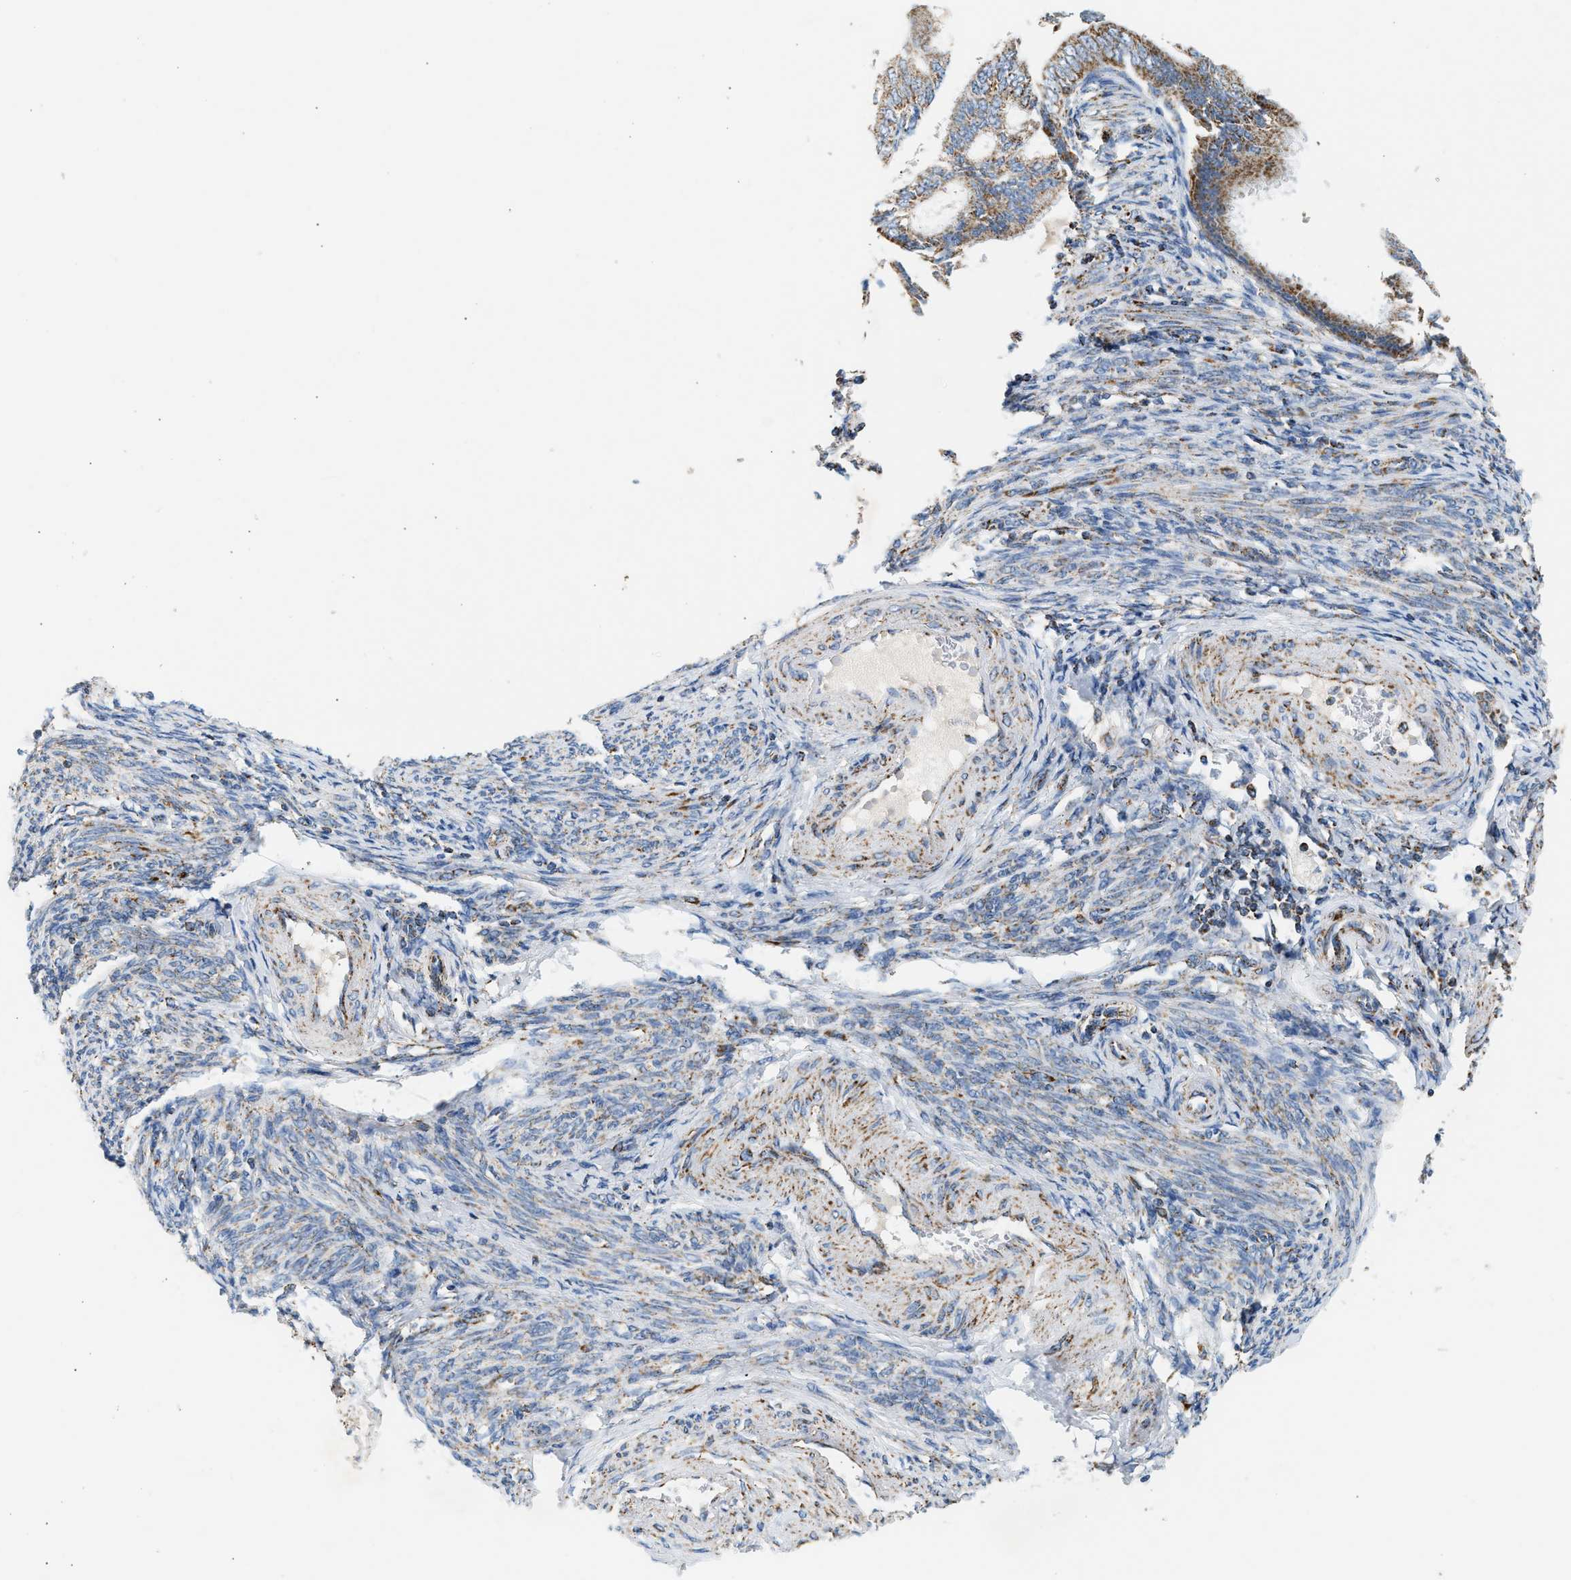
{"staining": {"intensity": "moderate", "quantity": ">75%", "location": "cytoplasmic/membranous"}, "tissue": "endometrial cancer", "cell_type": "Tumor cells", "image_type": "cancer", "snomed": [{"axis": "morphology", "description": "Adenocarcinoma, NOS"}, {"axis": "topography", "description": "Endometrium"}], "caption": "Endometrial cancer (adenocarcinoma) stained for a protein displays moderate cytoplasmic/membranous positivity in tumor cells.", "gene": "OGDH", "patient": {"sex": "female", "age": 58}}